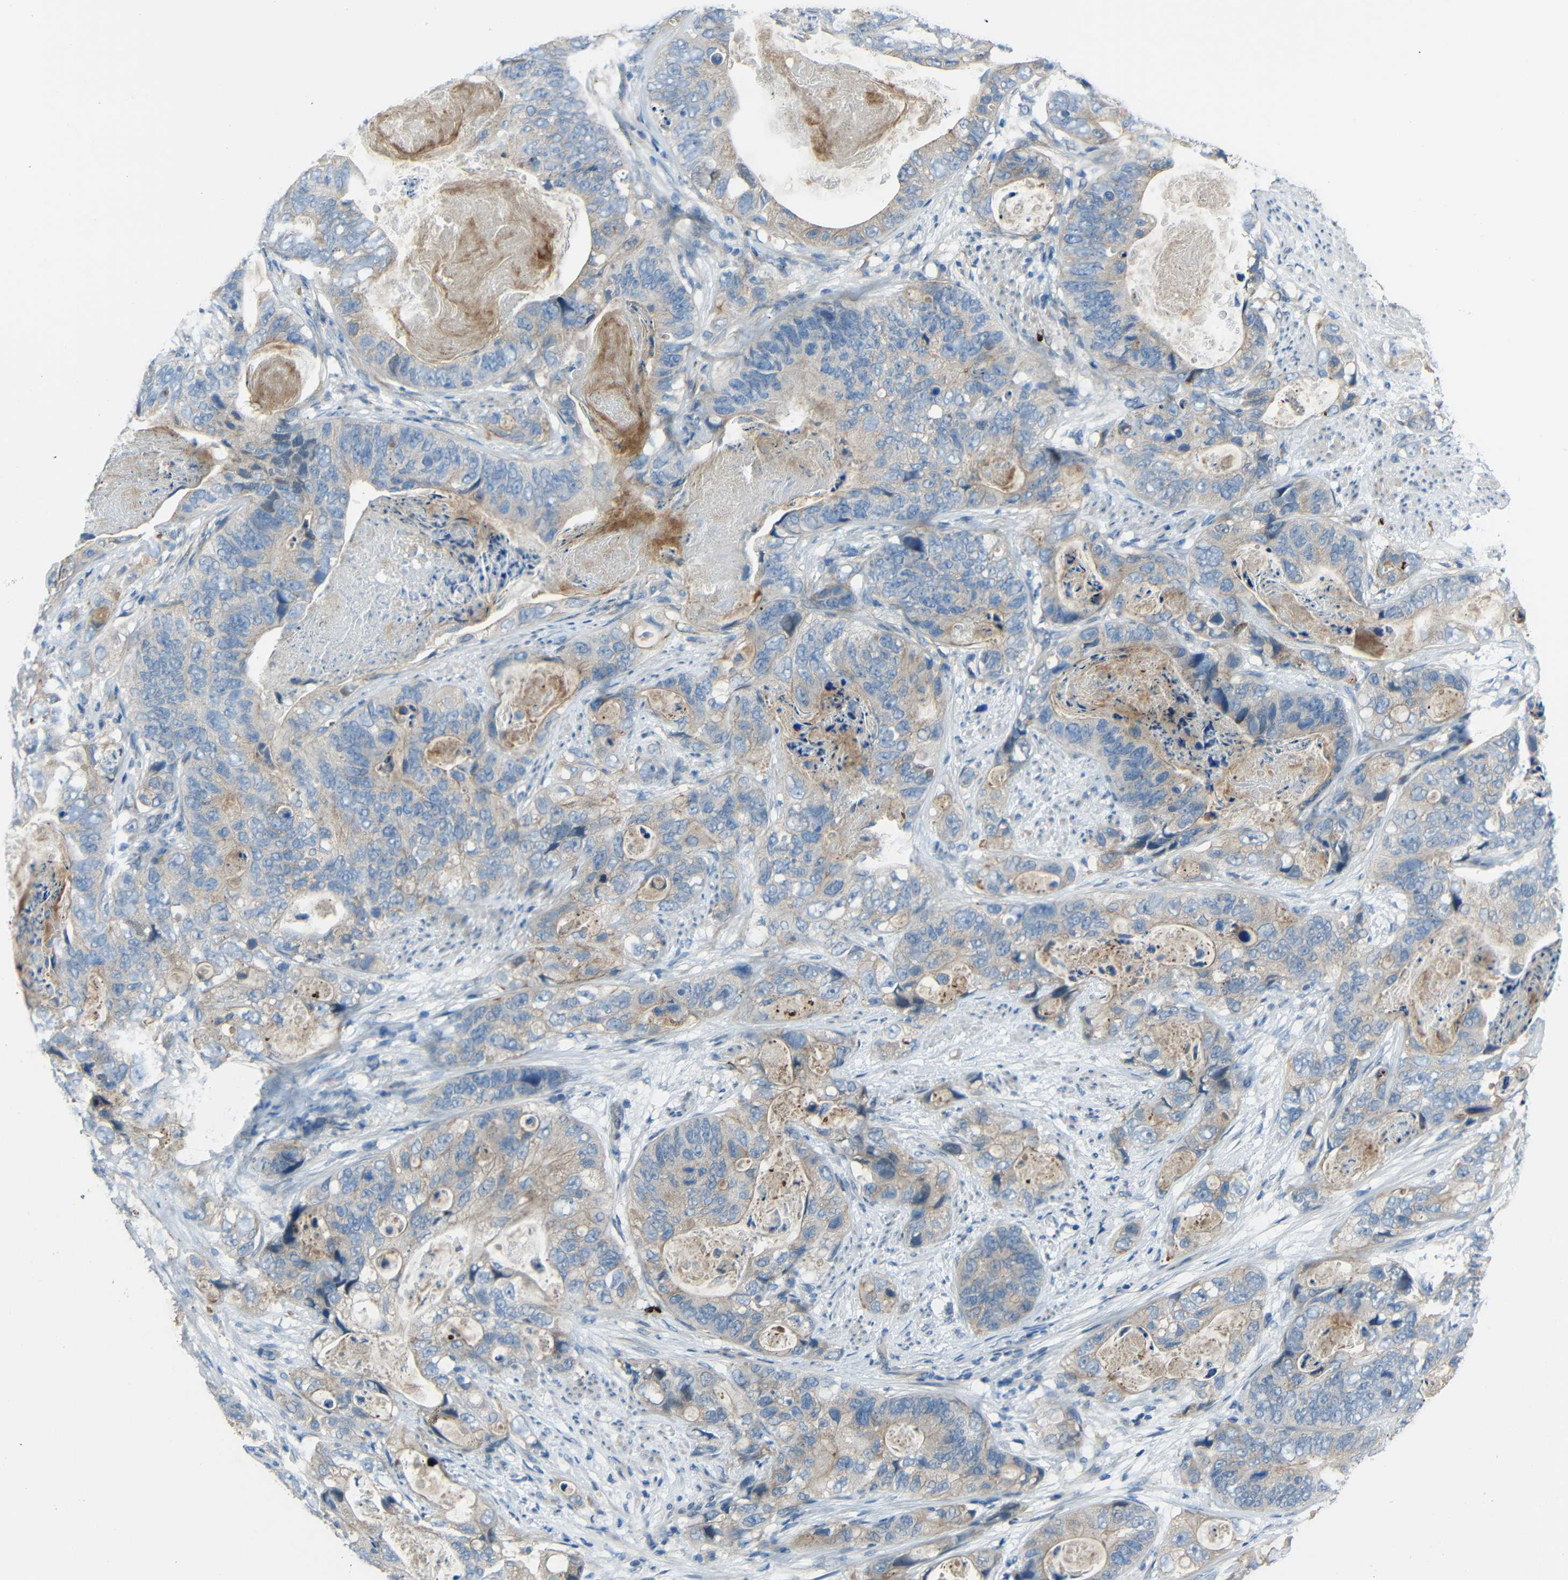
{"staining": {"intensity": "weak", "quantity": ">75%", "location": "cytoplasmic/membranous"}, "tissue": "stomach cancer", "cell_type": "Tumor cells", "image_type": "cancer", "snomed": [{"axis": "morphology", "description": "Adenocarcinoma, NOS"}, {"axis": "topography", "description": "Stomach"}], "caption": "Tumor cells demonstrate weak cytoplasmic/membranous staining in about >75% of cells in stomach adenocarcinoma. (Brightfield microscopy of DAB IHC at high magnification).", "gene": "DCLK1", "patient": {"sex": "female", "age": 89}}